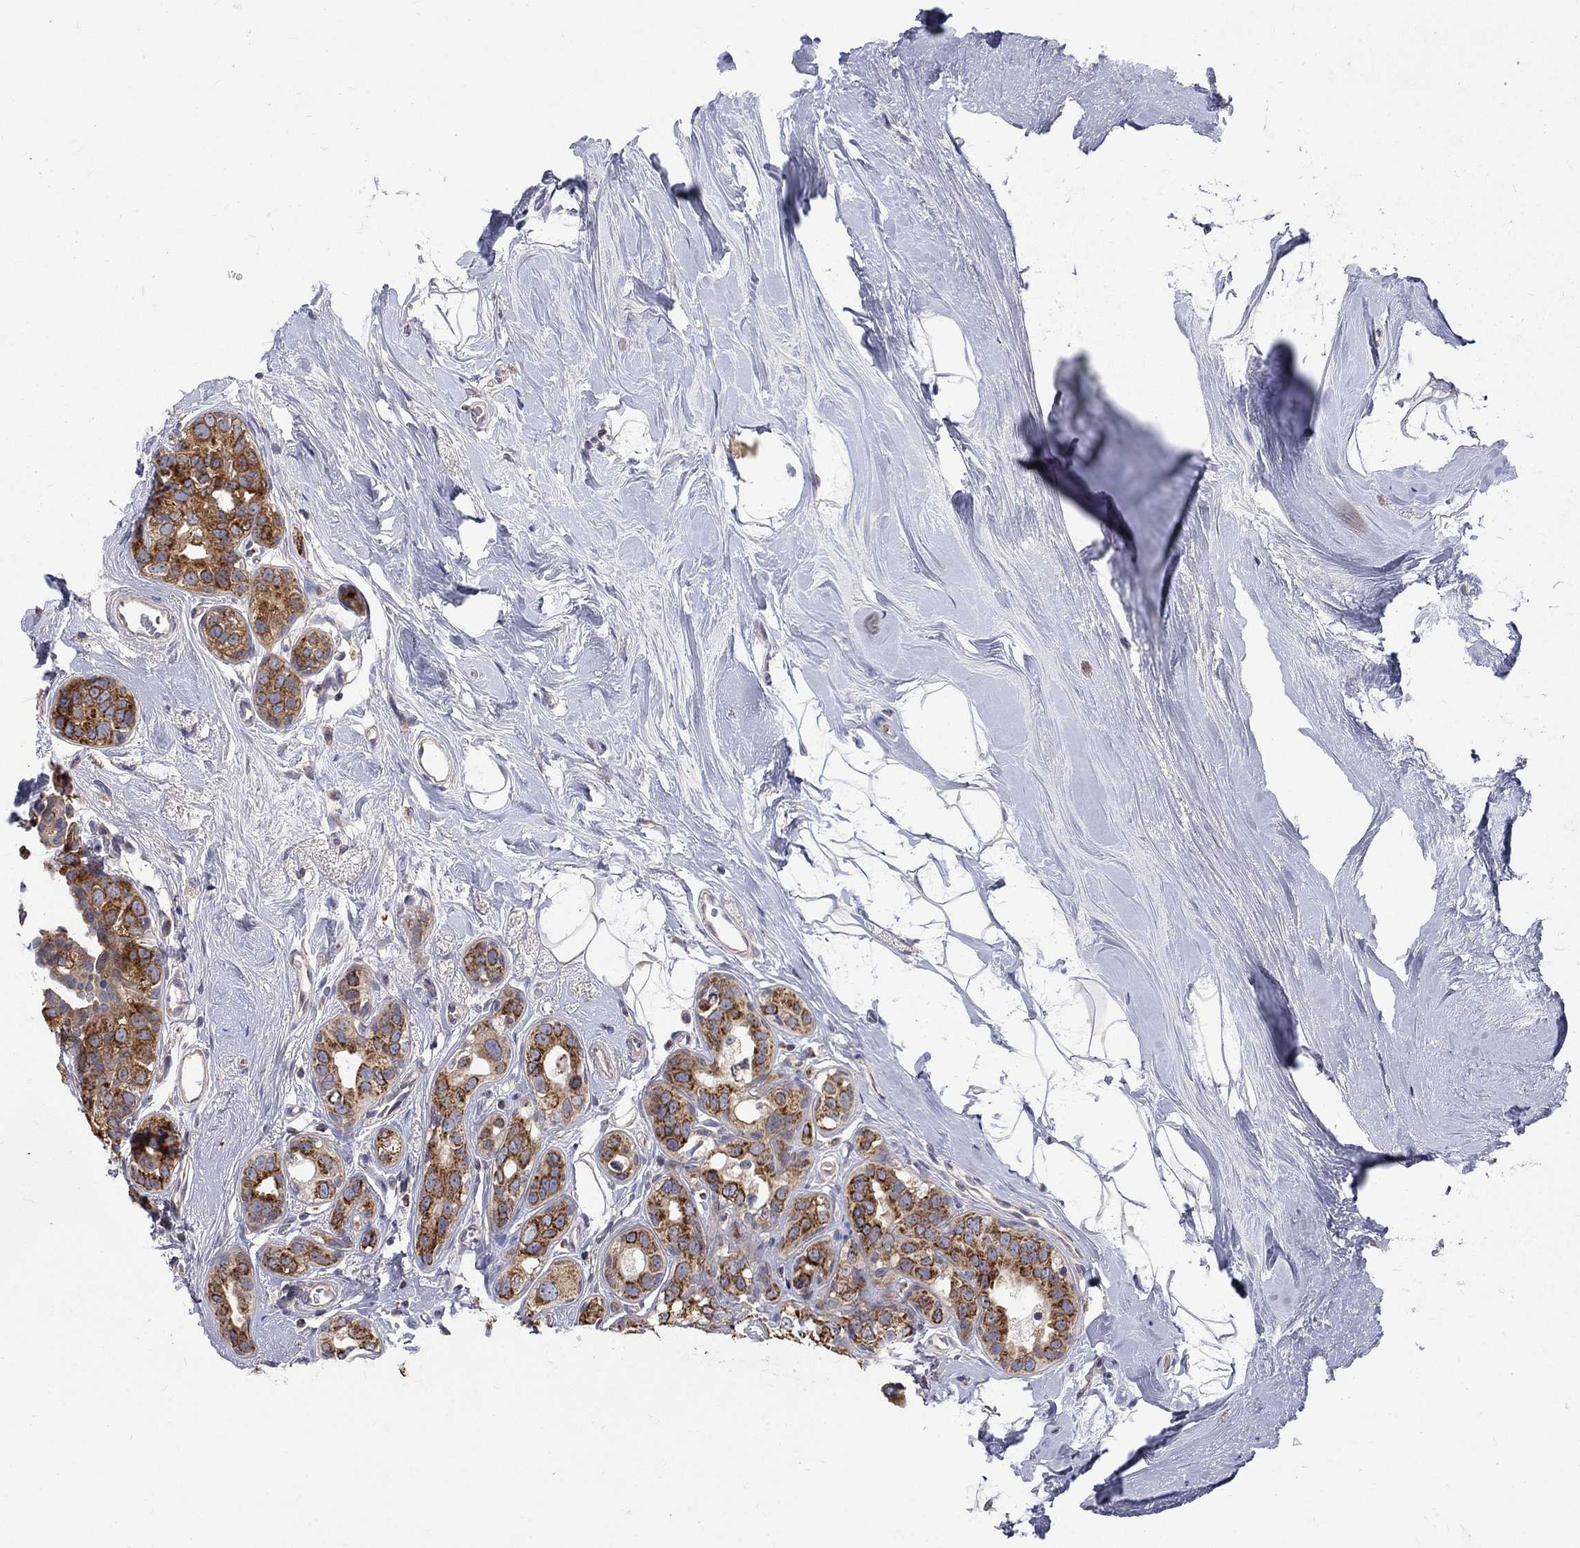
{"staining": {"intensity": "strong", "quantity": ">75%", "location": "cytoplasmic/membranous"}, "tissue": "breast cancer", "cell_type": "Tumor cells", "image_type": "cancer", "snomed": [{"axis": "morphology", "description": "Duct carcinoma"}, {"axis": "topography", "description": "Breast"}], "caption": "There is high levels of strong cytoplasmic/membranous positivity in tumor cells of breast cancer, as demonstrated by immunohistochemical staining (brown color).", "gene": "SH2B1", "patient": {"sex": "female", "age": 55}}